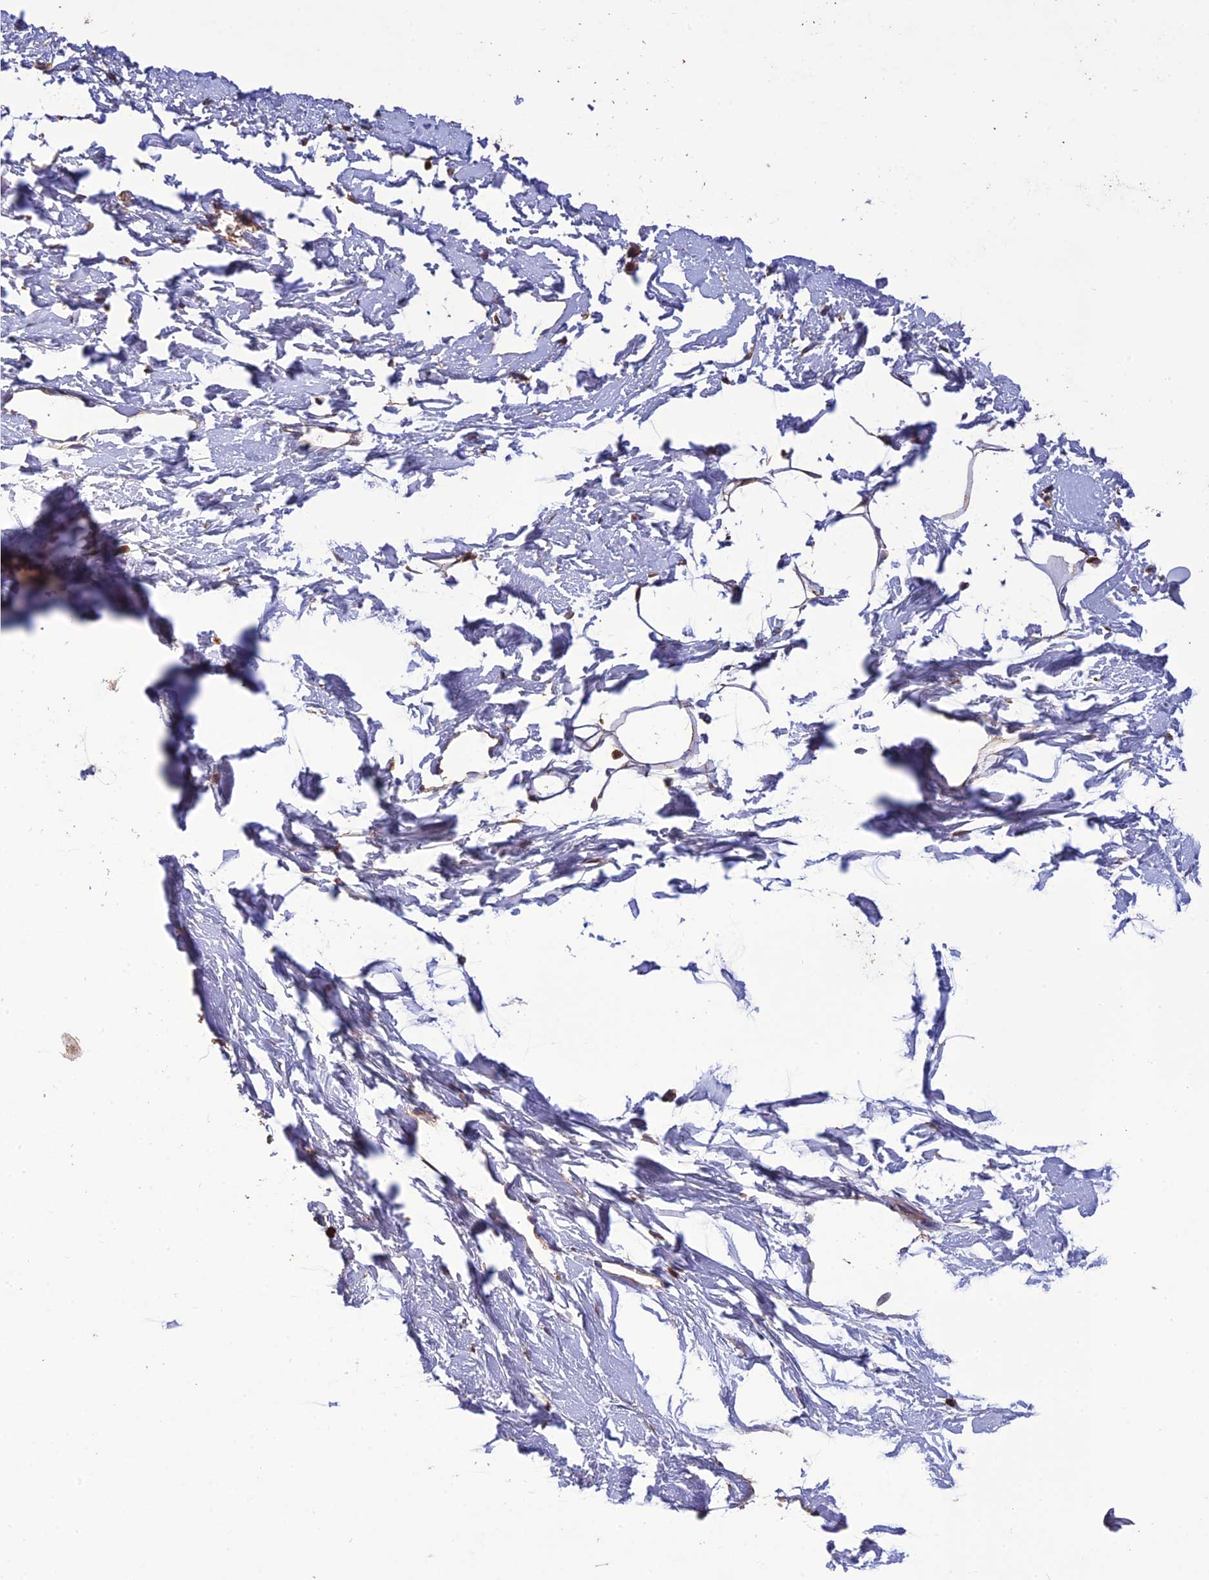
{"staining": {"intensity": "weak", "quantity": "25%-75%", "location": "cytoplasmic/membranous"}, "tissue": "adipose tissue", "cell_type": "Adipocytes", "image_type": "normal", "snomed": [{"axis": "morphology", "description": "Normal tissue, NOS"}, {"axis": "topography", "description": "Breast"}], "caption": "There is low levels of weak cytoplasmic/membranous expression in adipocytes of unremarkable adipose tissue, as demonstrated by immunohistochemical staining (brown color).", "gene": "MIOS", "patient": {"sex": "female", "age": 23}}